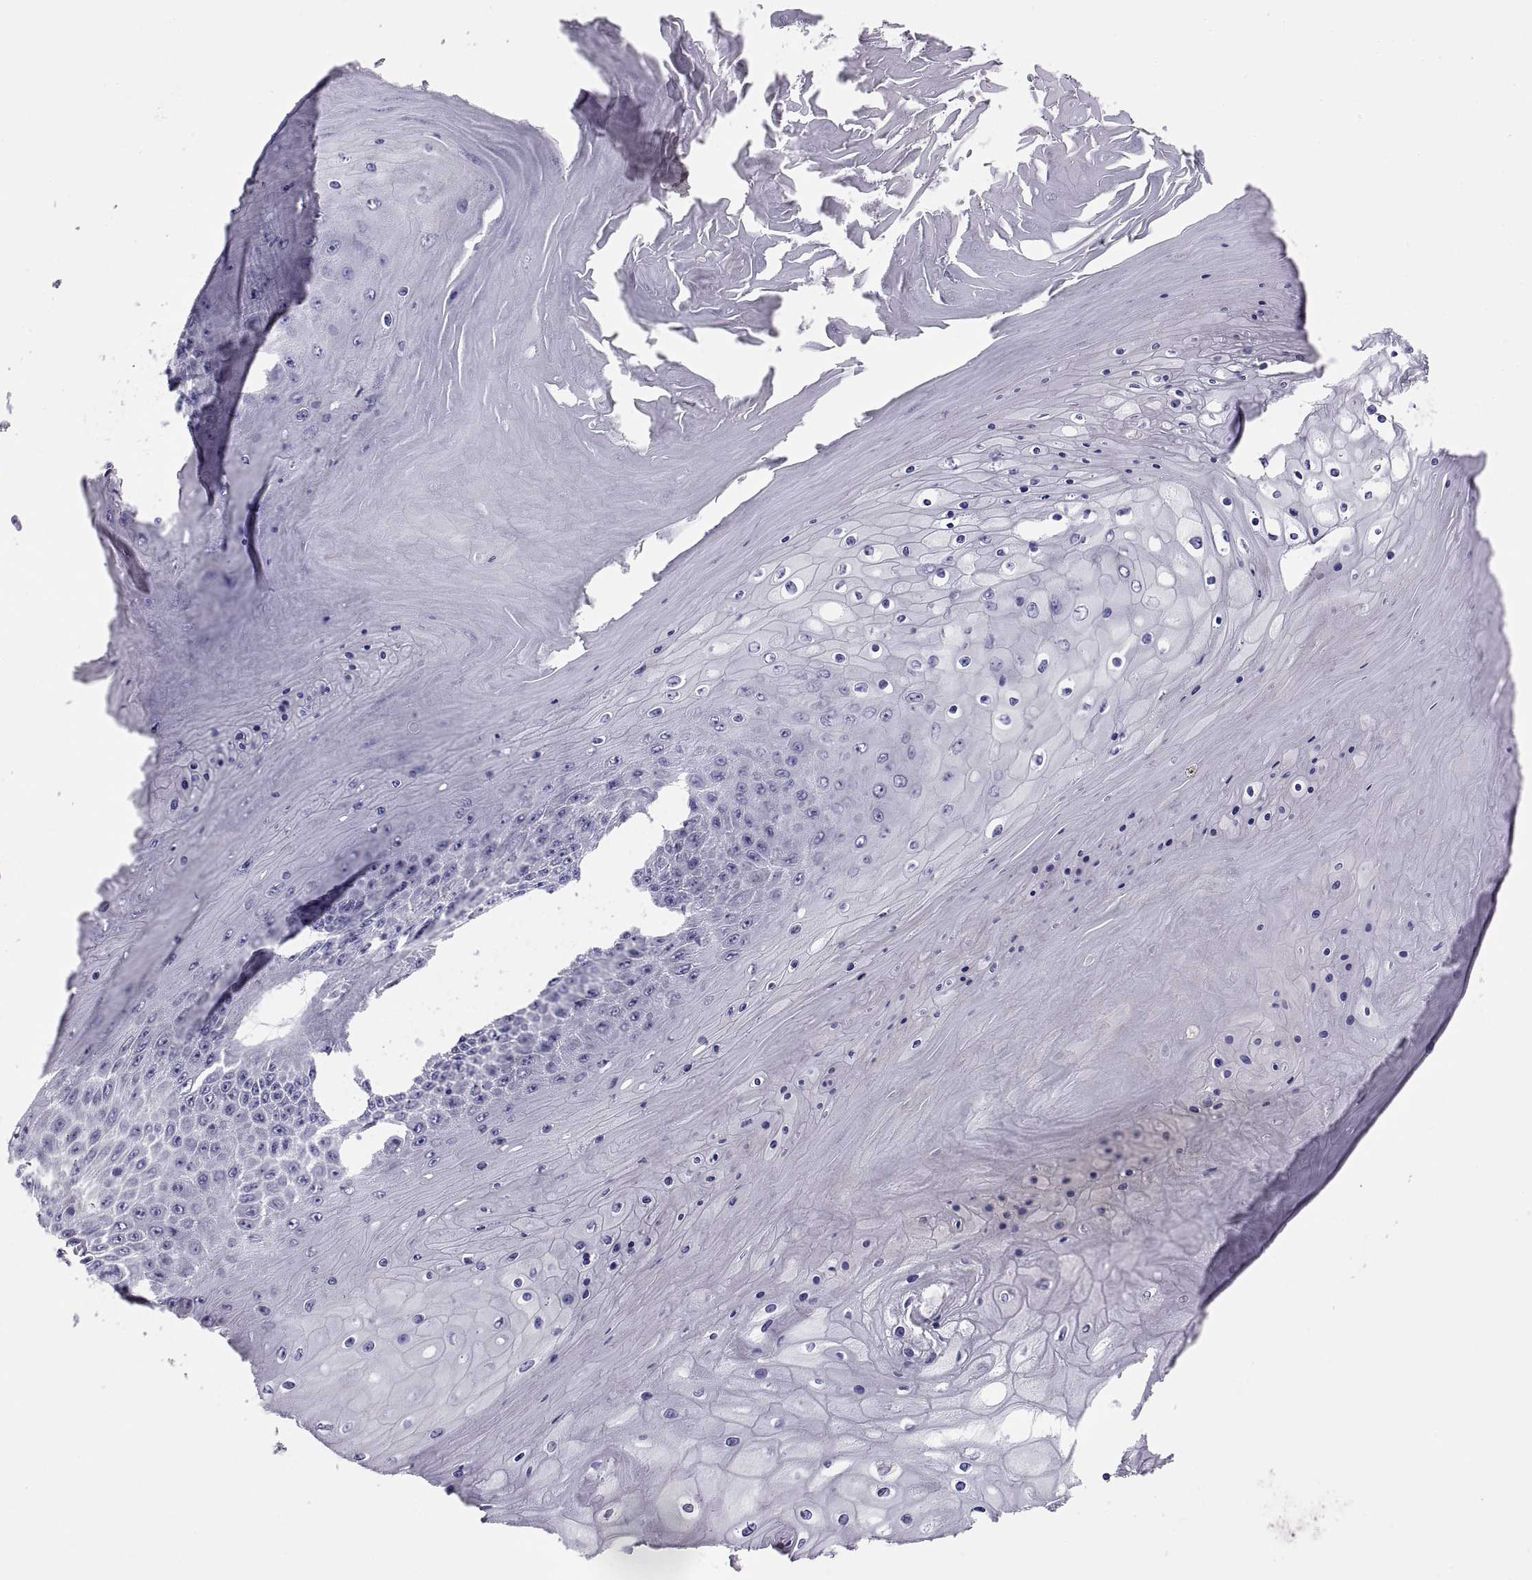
{"staining": {"intensity": "negative", "quantity": "none", "location": "none"}, "tissue": "skin cancer", "cell_type": "Tumor cells", "image_type": "cancer", "snomed": [{"axis": "morphology", "description": "Squamous cell carcinoma, NOS"}, {"axis": "topography", "description": "Skin"}], "caption": "Tumor cells show no significant staining in skin cancer (squamous cell carcinoma).", "gene": "STRC", "patient": {"sex": "male", "age": 62}}